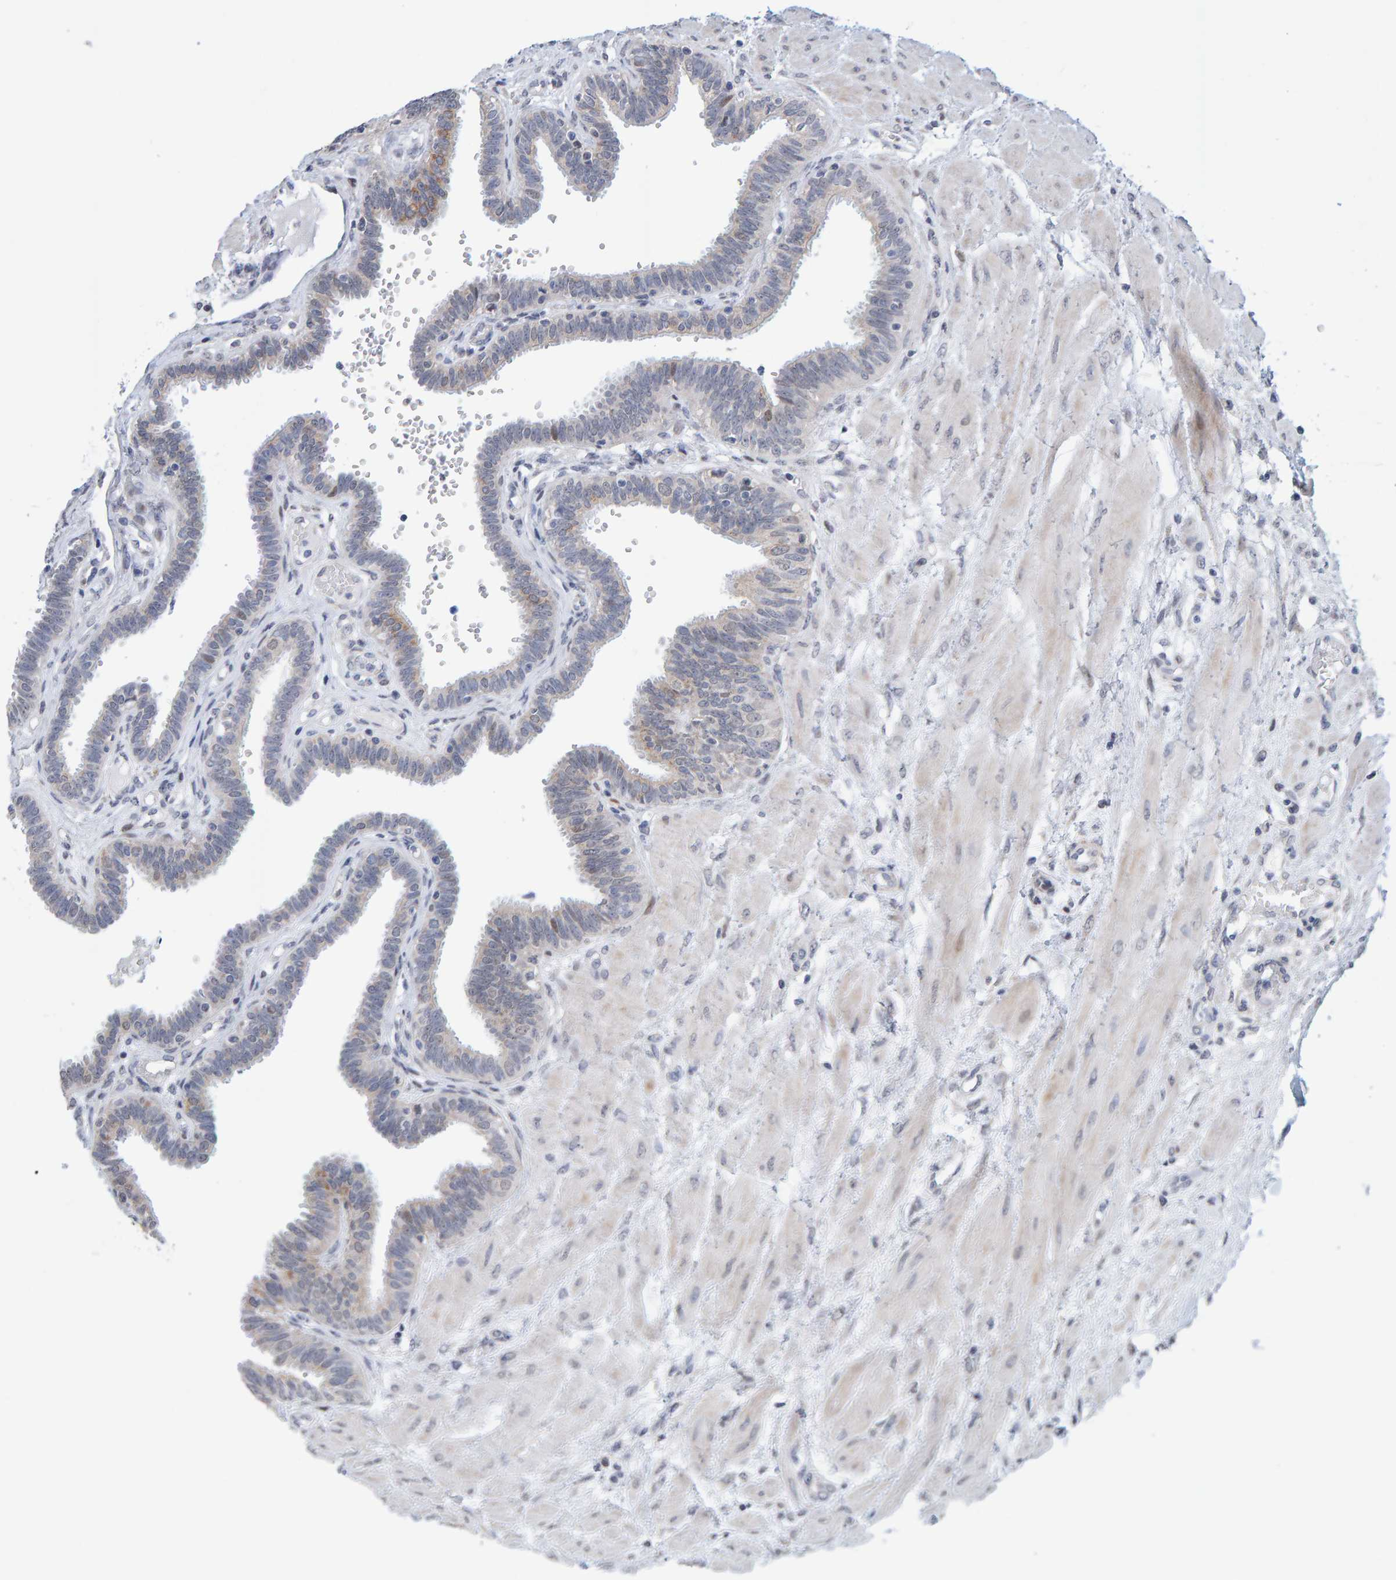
{"staining": {"intensity": "weak", "quantity": "<25%", "location": "cytoplasmic/membranous"}, "tissue": "fallopian tube", "cell_type": "Glandular cells", "image_type": "normal", "snomed": [{"axis": "morphology", "description": "Normal tissue, NOS"}, {"axis": "topography", "description": "Fallopian tube"}], "caption": "IHC photomicrograph of unremarkable fallopian tube: fallopian tube stained with DAB (3,3'-diaminobenzidine) exhibits no significant protein staining in glandular cells. (Immunohistochemistry (ihc), brightfield microscopy, high magnification).", "gene": "USP43", "patient": {"sex": "female", "age": 32}}